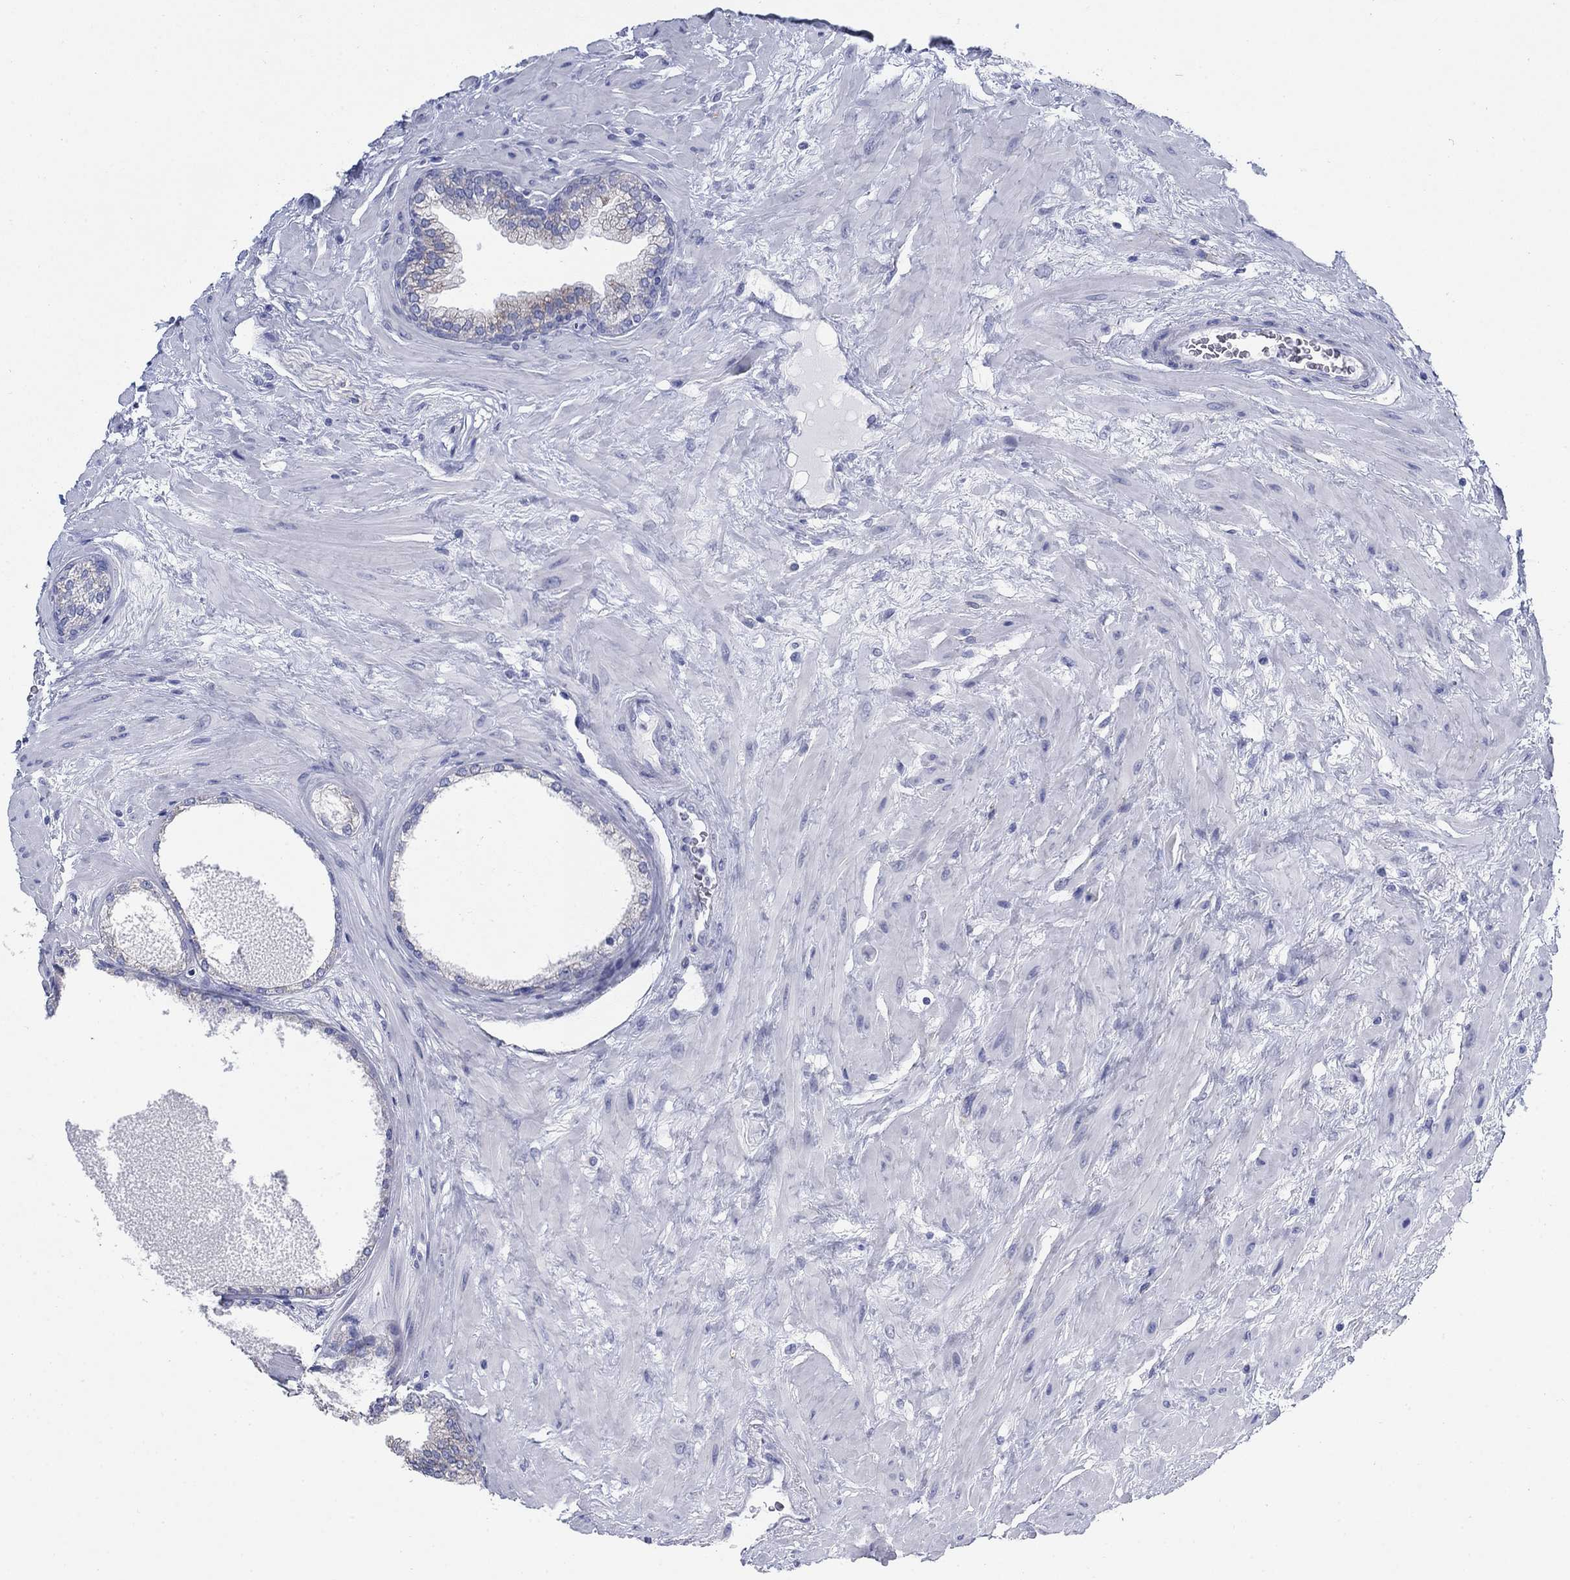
{"staining": {"intensity": "negative", "quantity": "none", "location": "none"}, "tissue": "prostate cancer", "cell_type": "Tumor cells", "image_type": "cancer", "snomed": [{"axis": "morphology", "description": "Adenocarcinoma, Low grade"}, {"axis": "topography", "description": "Prostate"}], "caption": "This is a histopathology image of immunohistochemistry staining of prostate adenocarcinoma (low-grade), which shows no staining in tumor cells. Brightfield microscopy of IHC stained with DAB (3,3'-diaminobenzidine) (brown) and hematoxylin (blue), captured at high magnification.", "gene": "SCCPDH", "patient": {"sex": "male", "age": 72}}